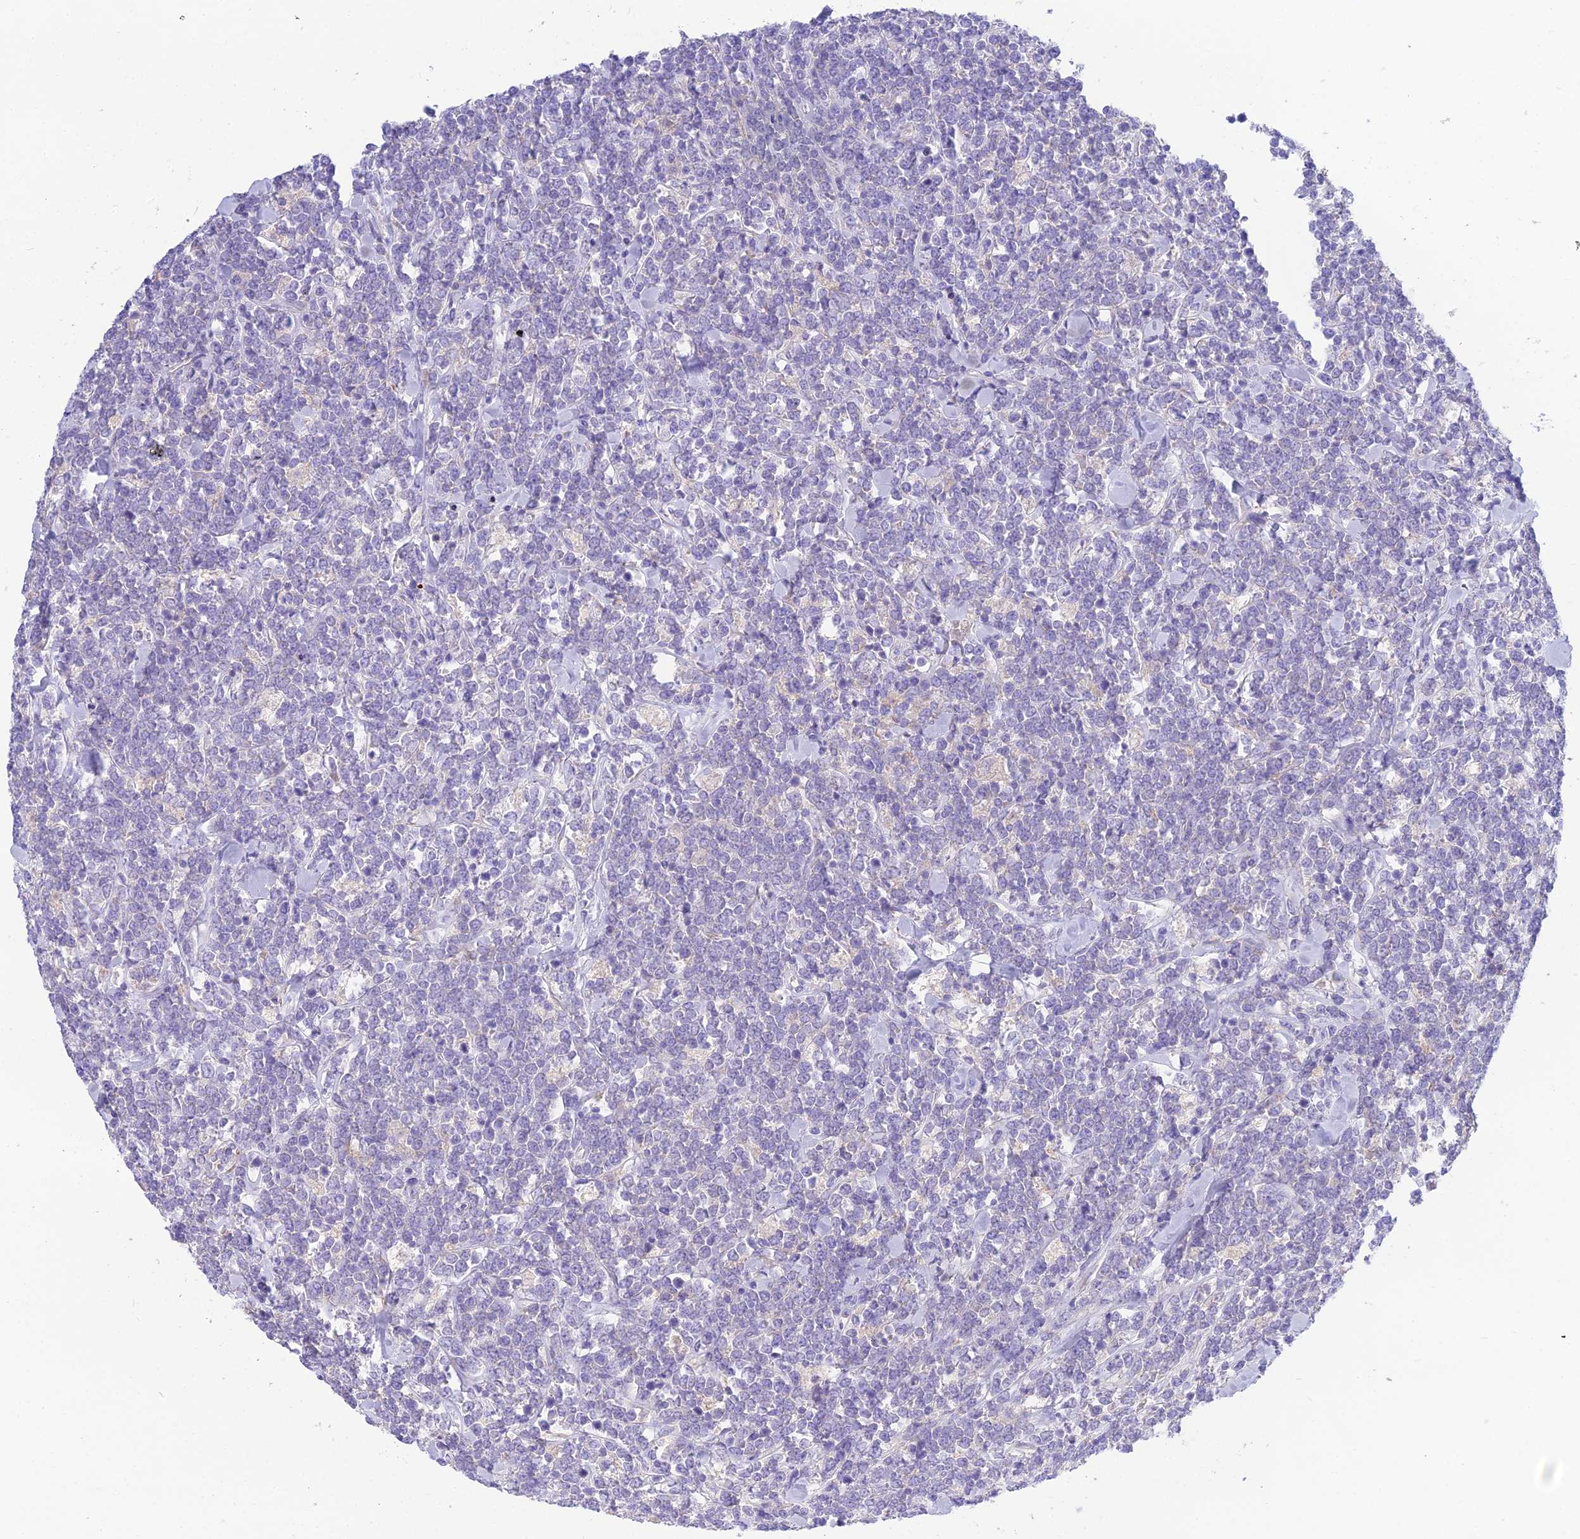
{"staining": {"intensity": "negative", "quantity": "none", "location": "none"}, "tissue": "lymphoma", "cell_type": "Tumor cells", "image_type": "cancer", "snomed": [{"axis": "morphology", "description": "Malignant lymphoma, non-Hodgkin's type, High grade"}, {"axis": "topography", "description": "Small intestine"}], "caption": "The image exhibits no staining of tumor cells in lymphoma. (DAB IHC visualized using brightfield microscopy, high magnification).", "gene": "KIAA0408", "patient": {"sex": "male", "age": 8}}